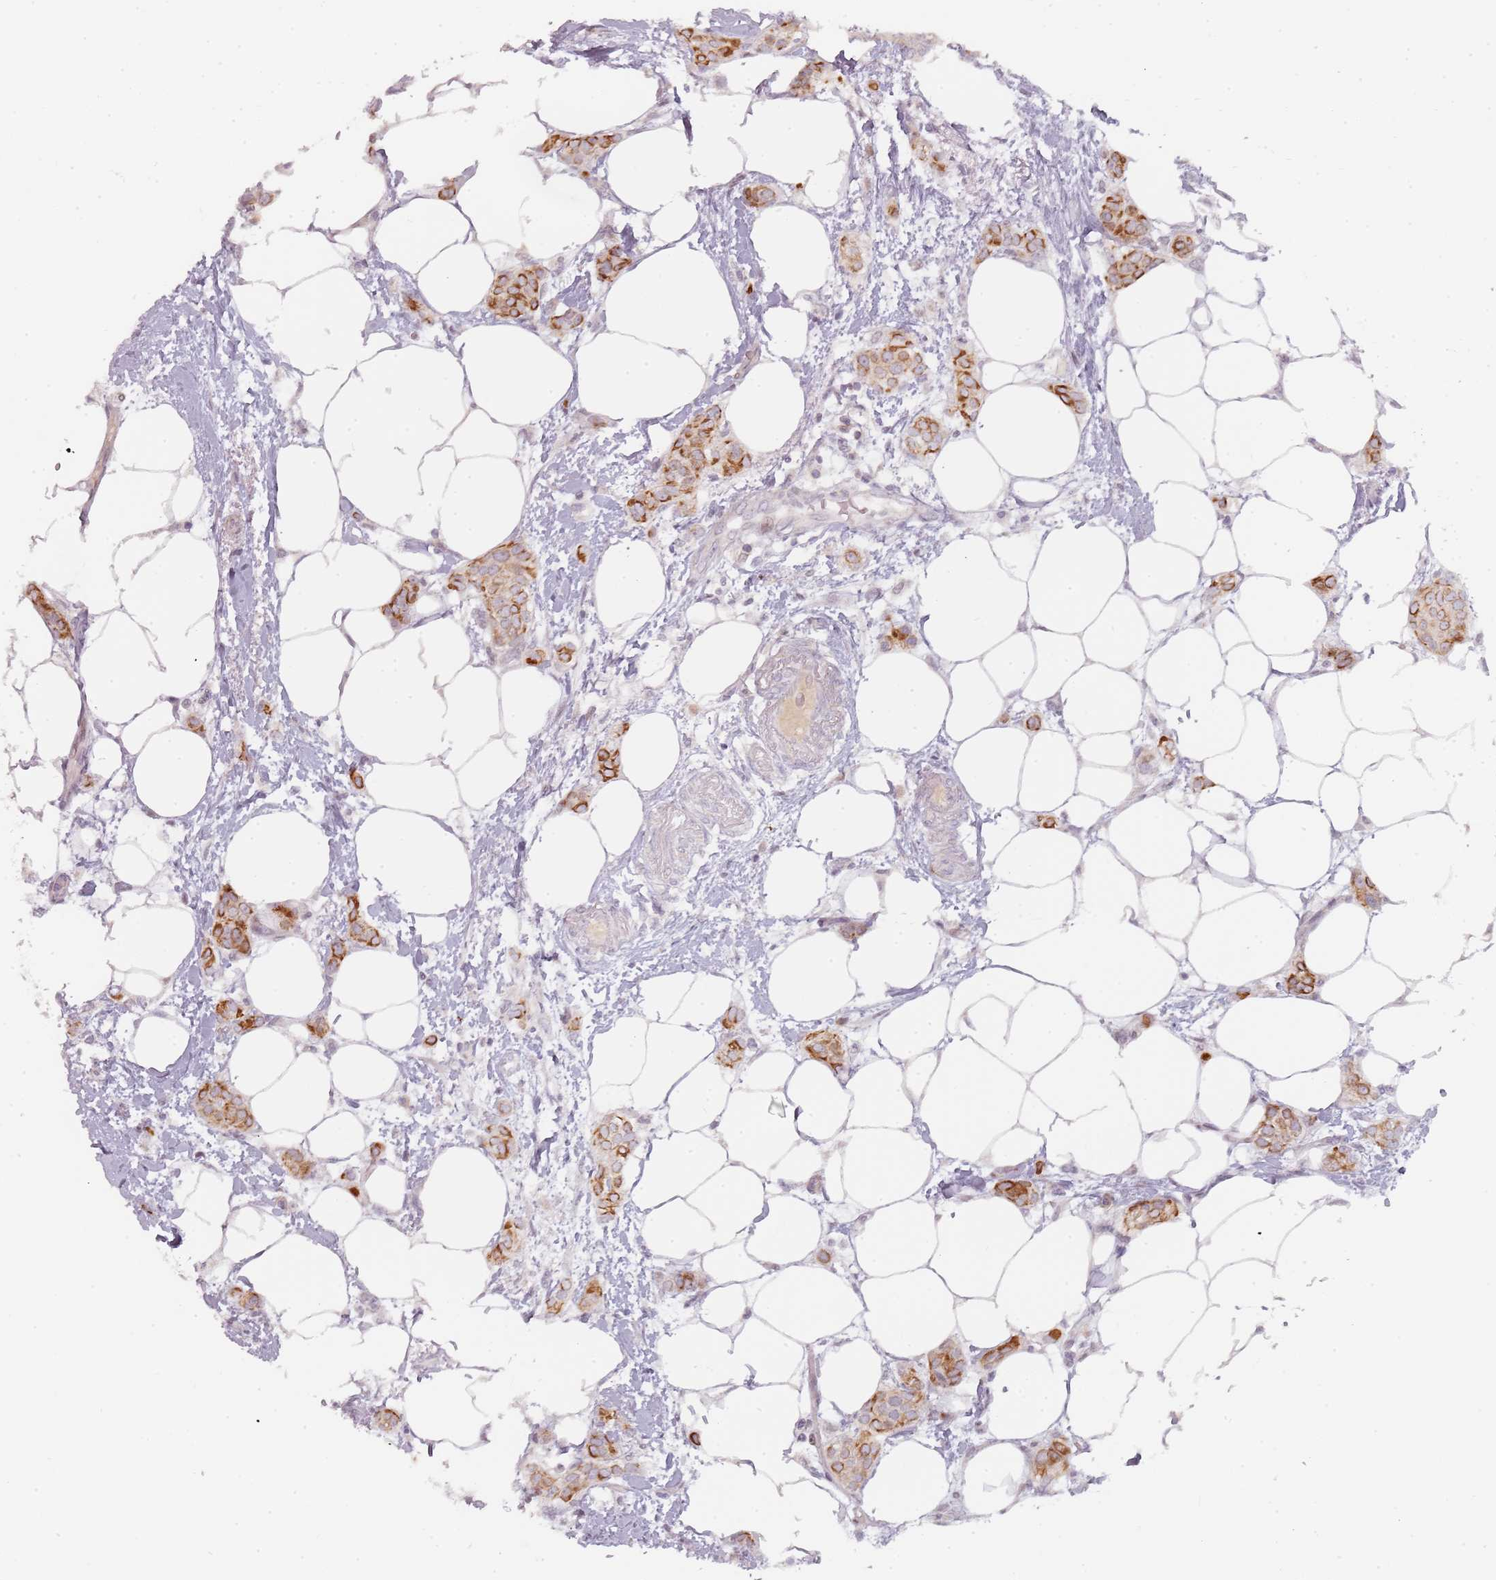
{"staining": {"intensity": "strong", "quantity": "25%-75%", "location": "cytoplasmic/membranous"}, "tissue": "breast cancer", "cell_type": "Tumor cells", "image_type": "cancer", "snomed": [{"axis": "morphology", "description": "Duct carcinoma"}, {"axis": "topography", "description": "Breast"}], "caption": "A brown stain shows strong cytoplasmic/membranous staining of a protein in human intraductal carcinoma (breast) tumor cells. The staining was performed using DAB to visualize the protein expression in brown, while the nuclei were stained in blue with hematoxylin (Magnification: 20x).", "gene": "RPS6KA2", "patient": {"sex": "female", "age": 72}}